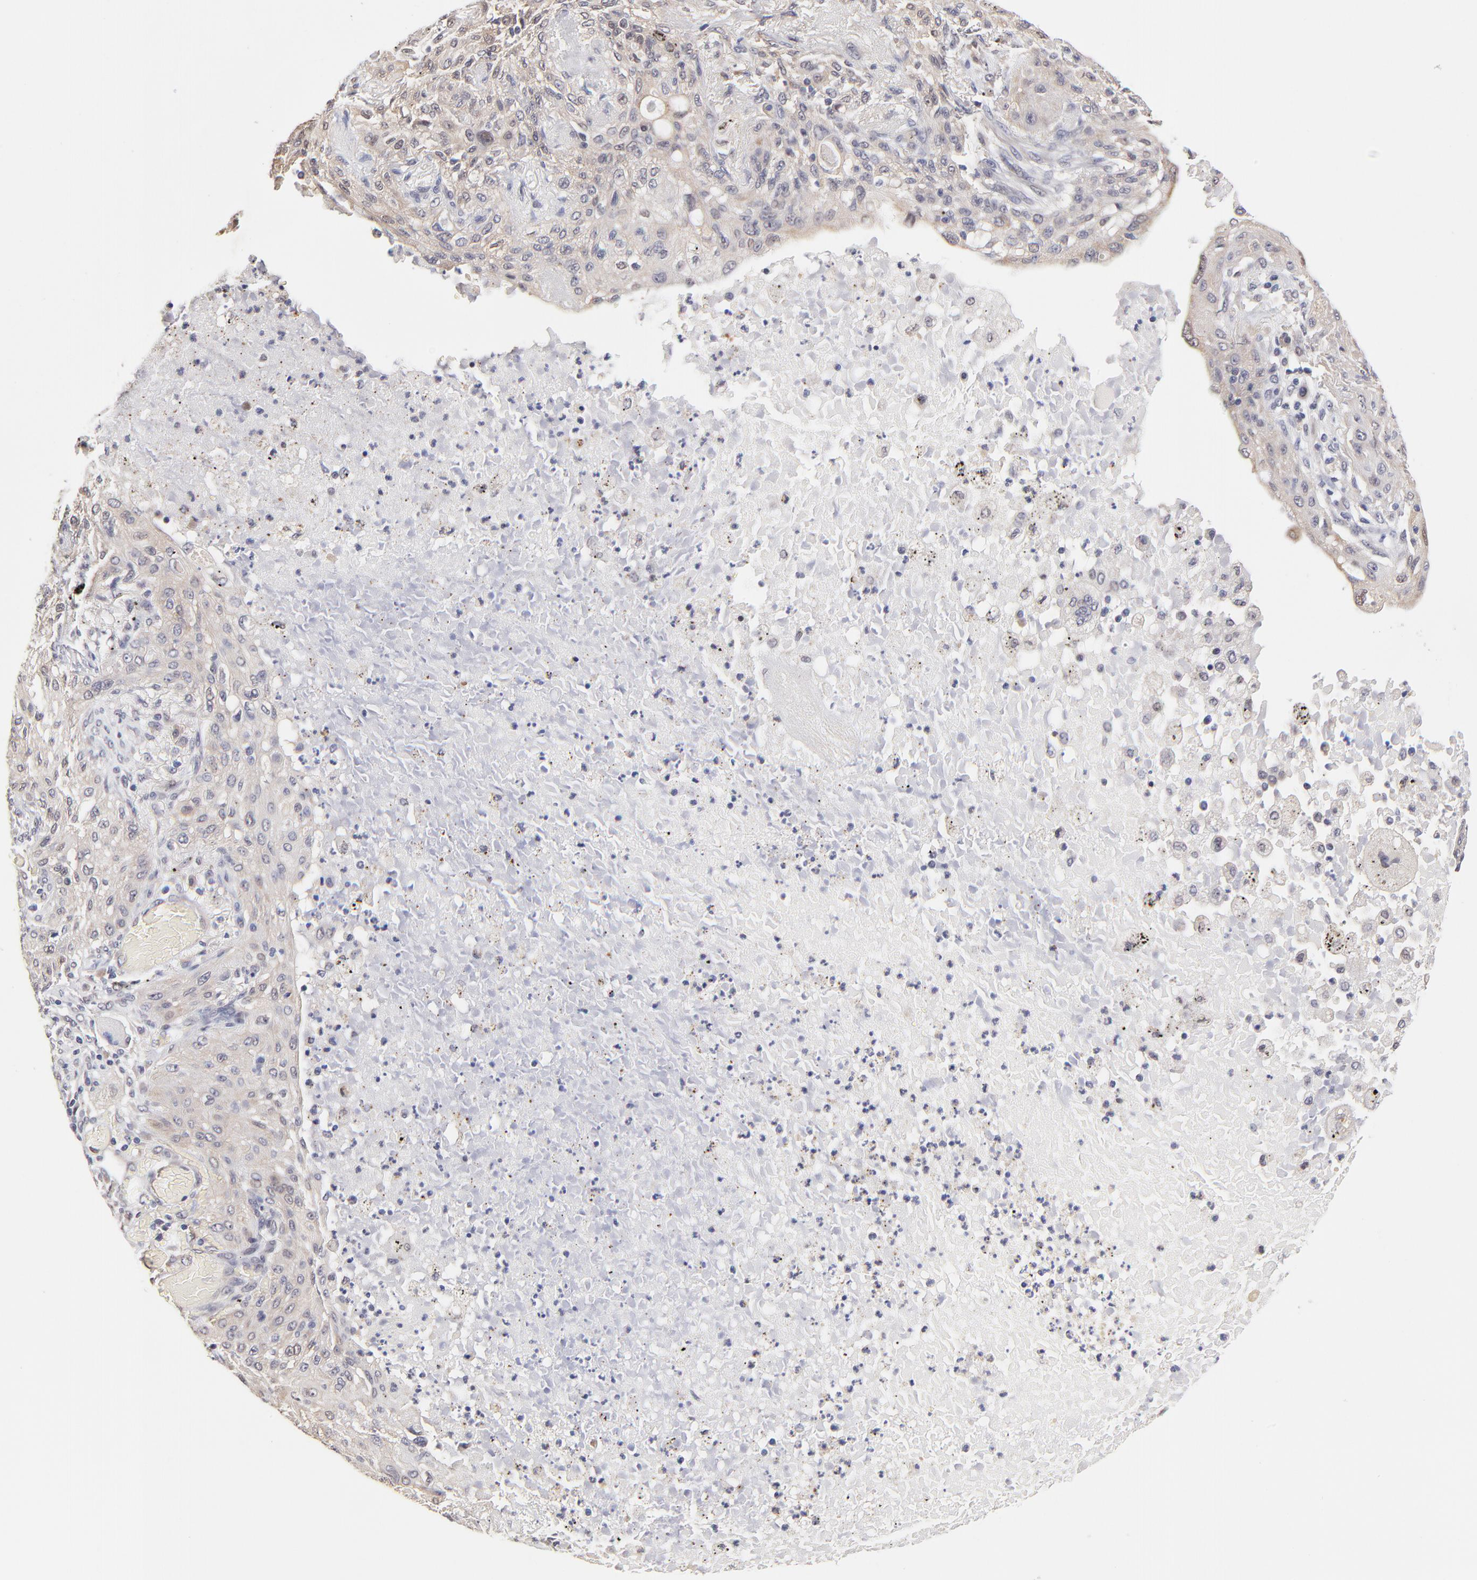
{"staining": {"intensity": "weak", "quantity": ">75%", "location": "cytoplasmic/membranous"}, "tissue": "lung cancer", "cell_type": "Tumor cells", "image_type": "cancer", "snomed": [{"axis": "morphology", "description": "Squamous cell carcinoma, NOS"}, {"axis": "topography", "description": "Lung"}], "caption": "IHC of human lung cancer displays low levels of weak cytoplasmic/membranous expression in approximately >75% of tumor cells.", "gene": "ZNF10", "patient": {"sex": "female", "age": 47}}